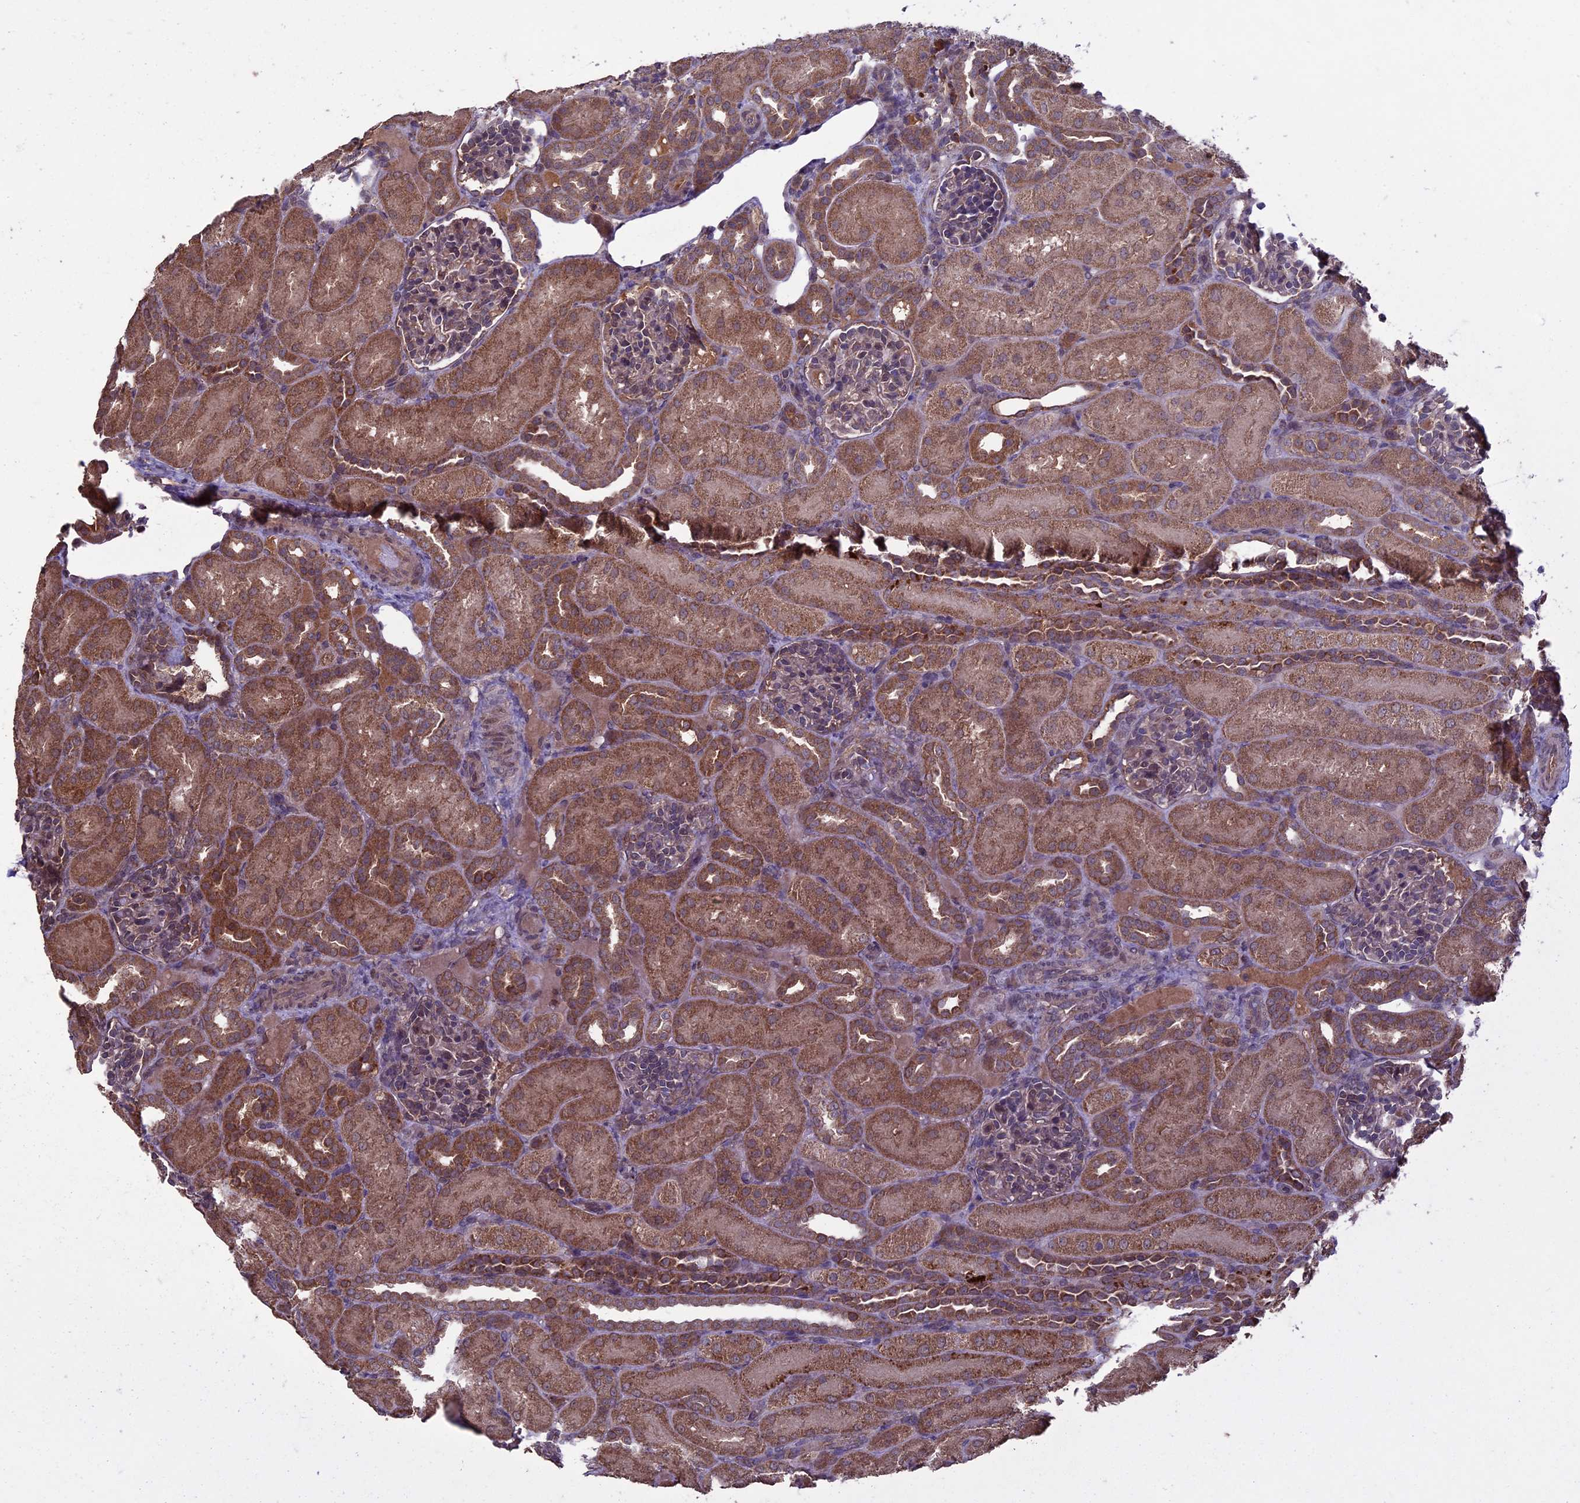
{"staining": {"intensity": "weak", "quantity": "25%-75%", "location": "cytoplasmic/membranous"}, "tissue": "kidney", "cell_type": "Cells in glomeruli", "image_type": "normal", "snomed": [{"axis": "morphology", "description": "Normal tissue, NOS"}, {"axis": "topography", "description": "Kidney"}], "caption": "A histopathology image of kidney stained for a protein reveals weak cytoplasmic/membranous brown staining in cells in glomeruli. Immunohistochemistry stains the protein of interest in brown and the nuclei are stained blue.", "gene": "RCCD1", "patient": {"sex": "male", "age": 1}}